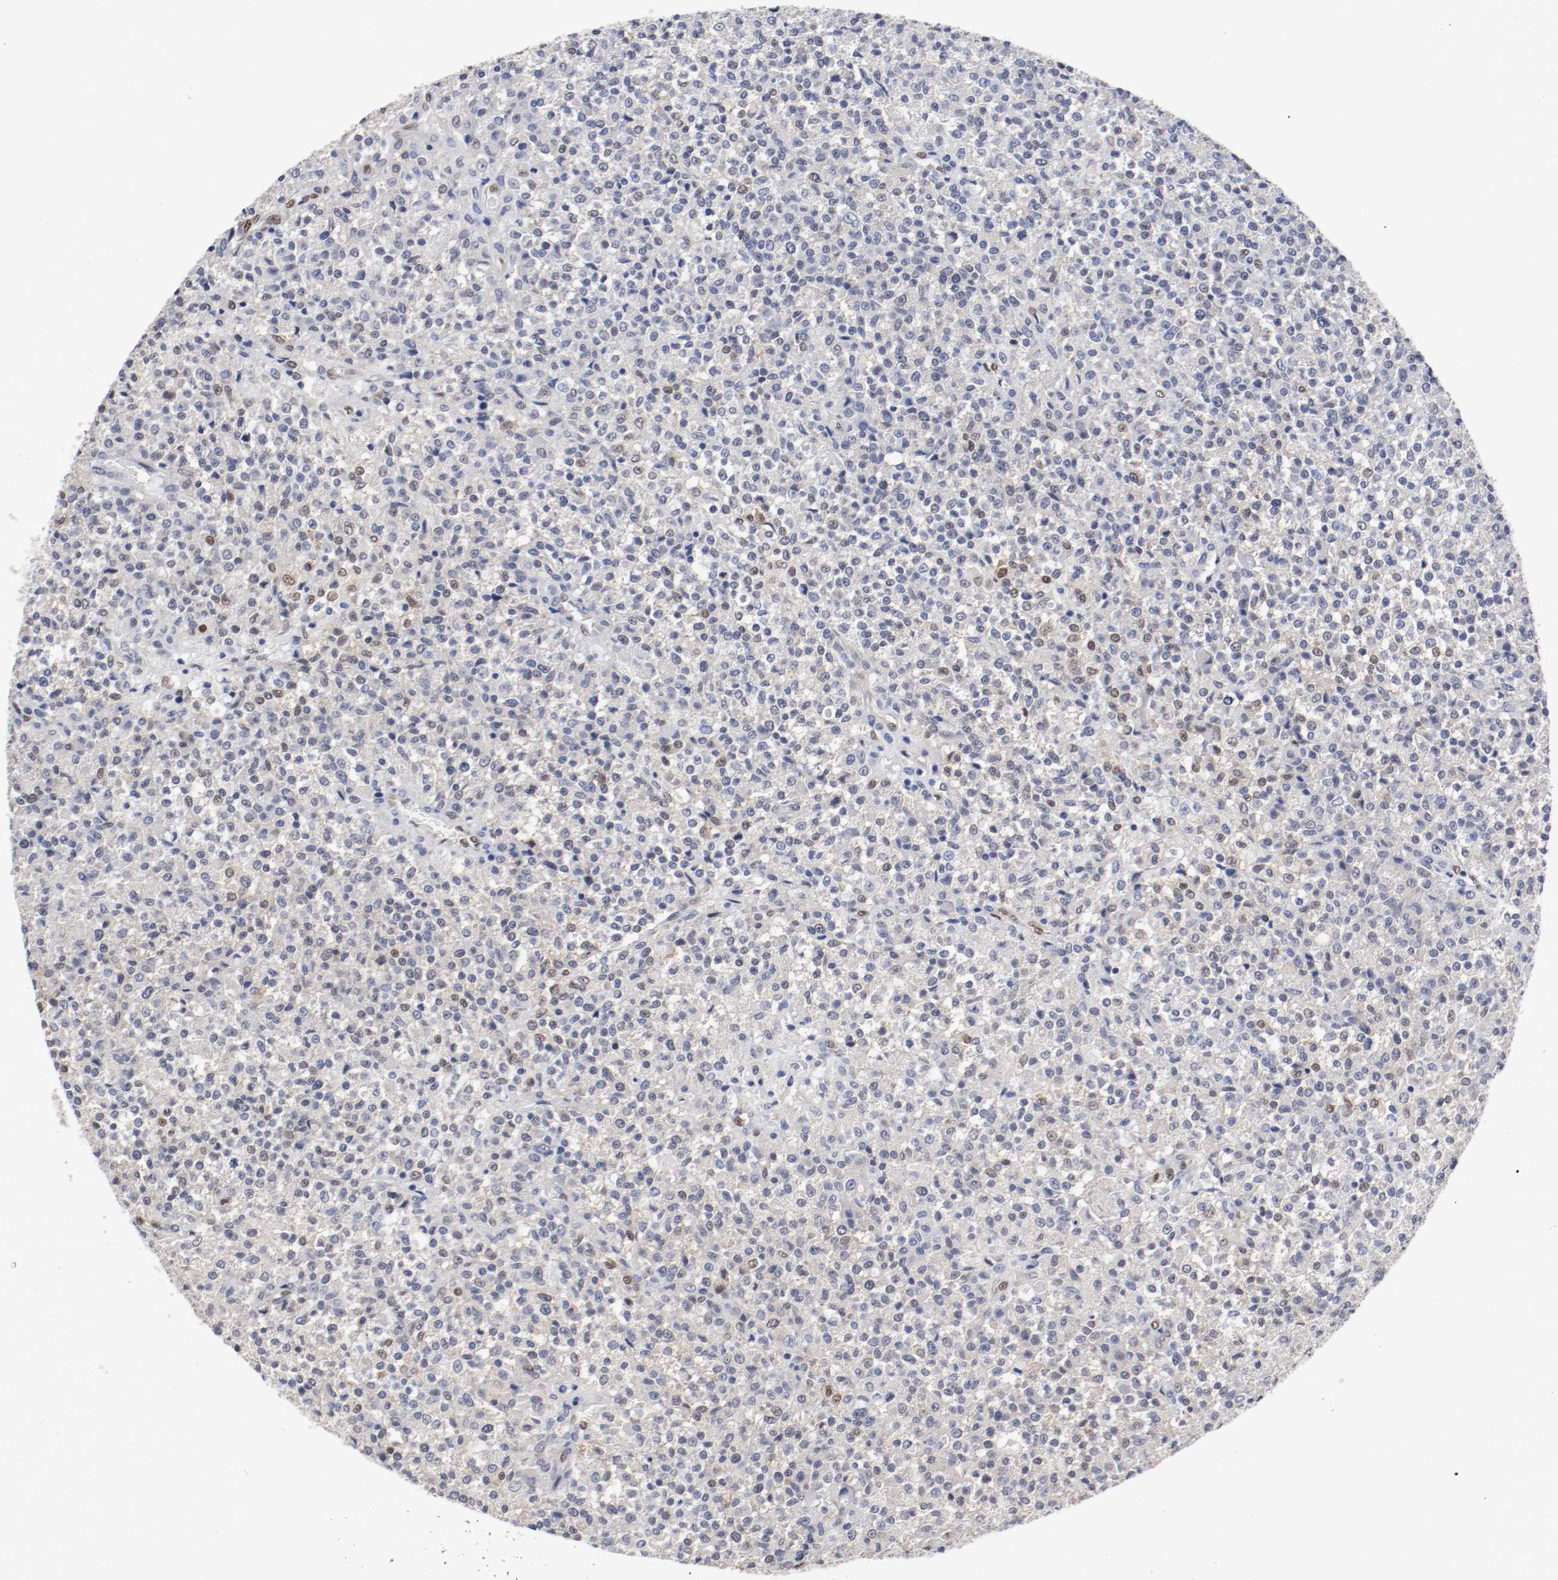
{"staining": {"intensity": "weak", "quantity": "<25%", "location": "nuclear"}, "tissue": "testis cancer", "cell_type": "Tumor cells", "image_type": "cancer", "snomed": [{"axis": "morphology", "description": "Seminoma, NOS"}, {"axis": "topography", "description": "Testis"}], "caption": "Immunohistochemistry (IHC) histopathology image of human testis cancer stained for a protein (brown), which shows no positivity in tumor cells. (IHC, brightfield microscopy, high magnification).", "gene": "FOSL2", "patient": {"sex": "male", "age": 59}}